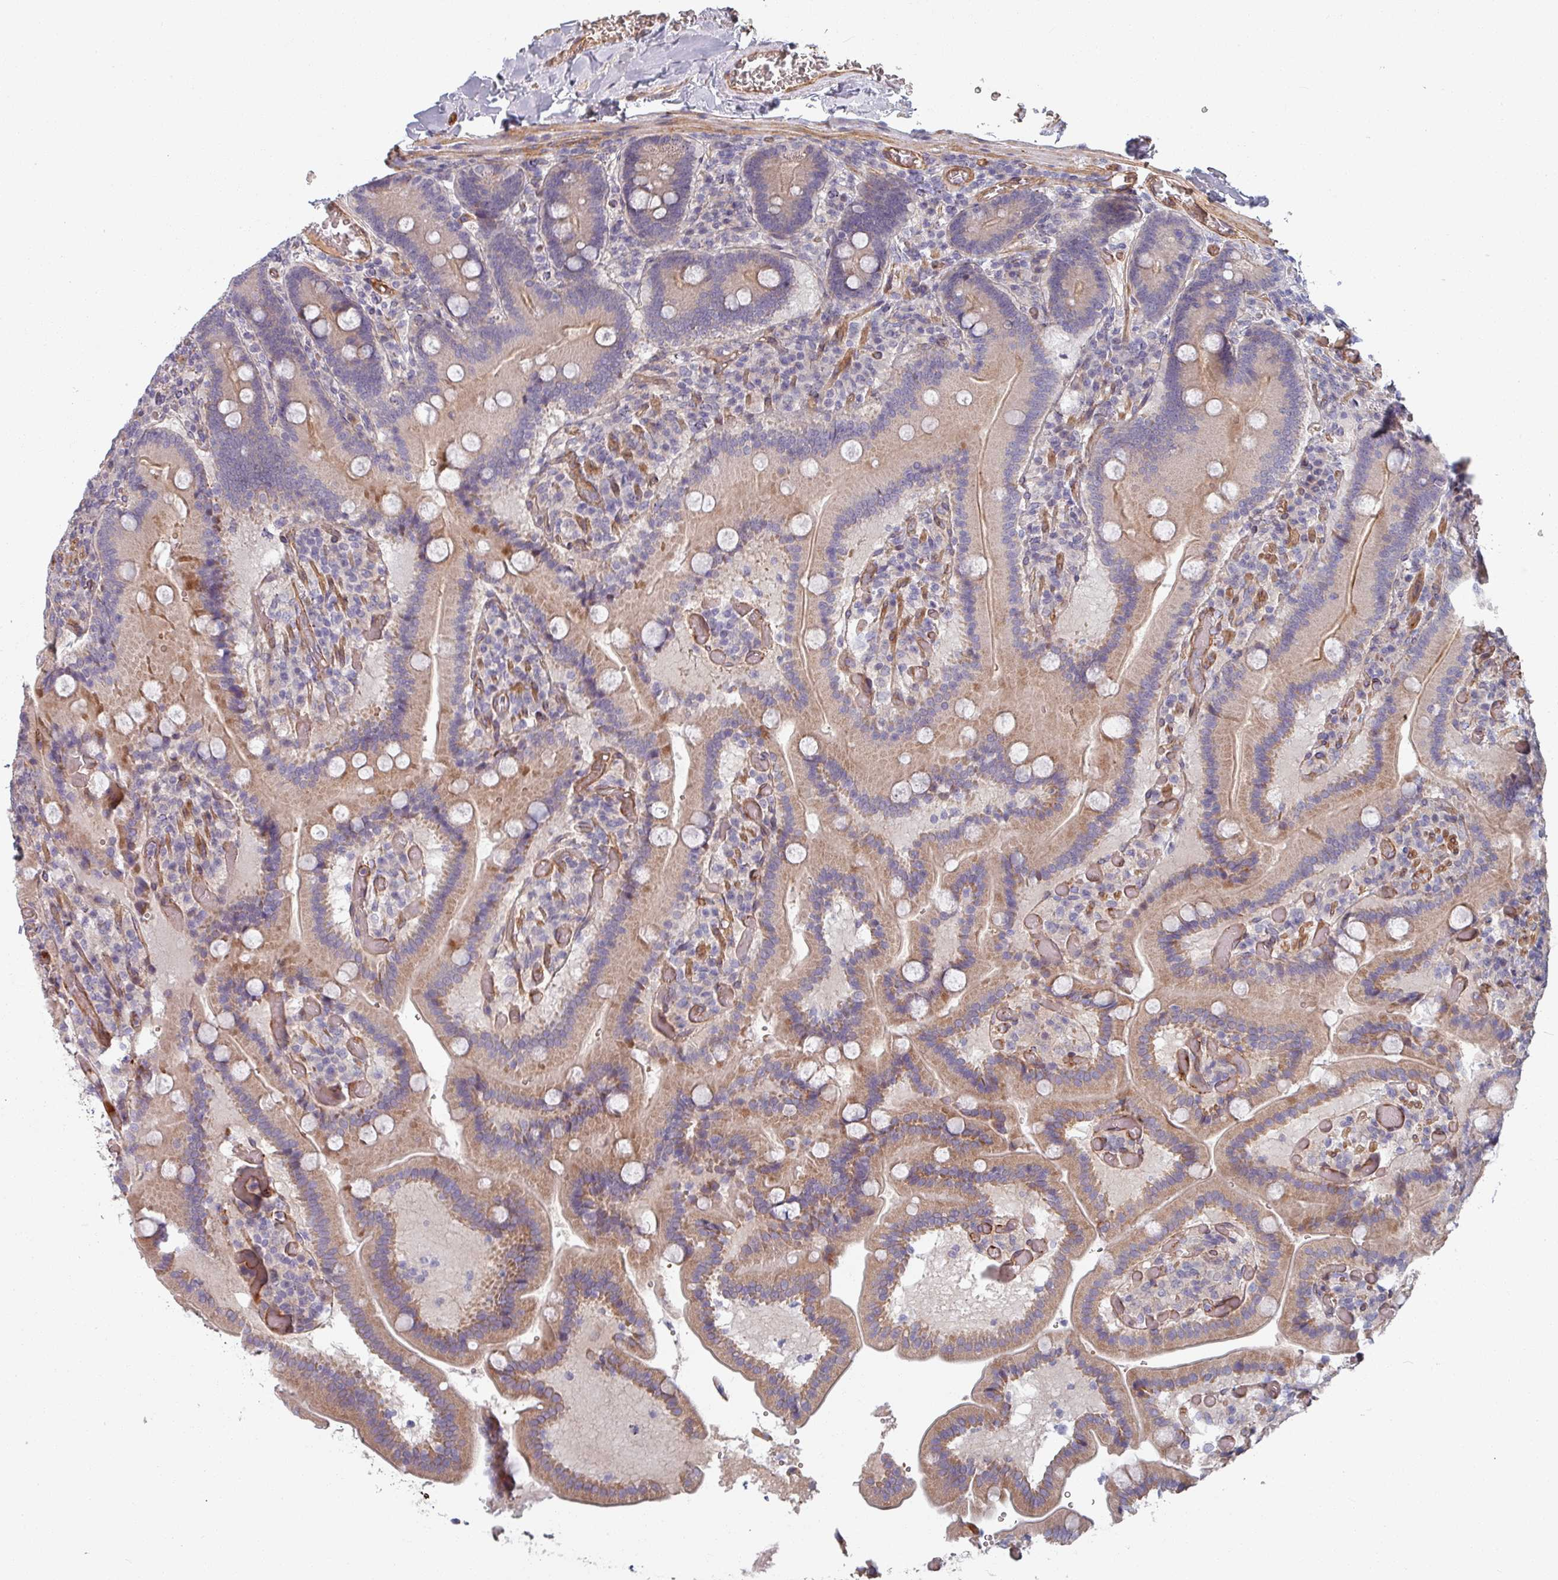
{"staining": {"intensity": "weak", "quantity": "<25%", "location": "cytoplasmic/membranous"}, "tissue": "duodenum", "cell_type": "Glandular cells", "image_type": "normal", "snomed": [{"axis": "morphology", "description": "Normal tissue, NOS"}, {"axis": "topography", "description": "Duodenum"}], "caption": "High power microscopy image of an IHC micrograph of unremarkable duodenum, revealing no significant staining in glandular cells.", "gene": "C4BPB", "patient": {"sex": "female", "age": 62}}